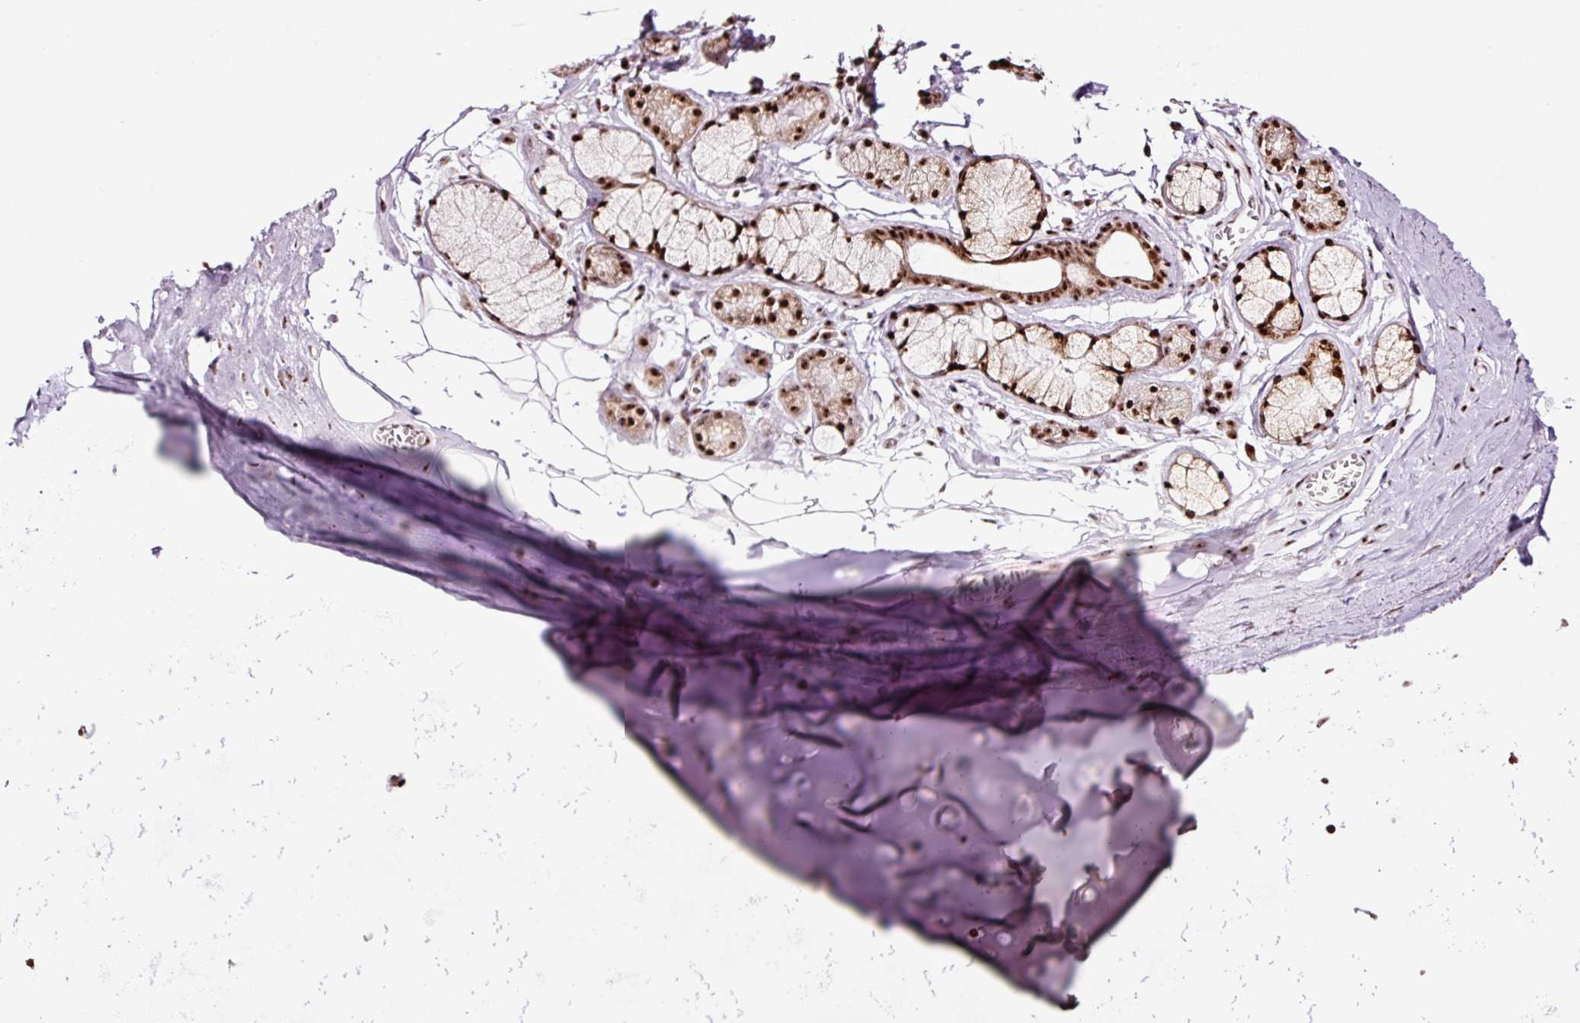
{"staining": {"intensity": "negative", "quantity": "none", "location": "none"}, "tissue": "adipose tissue", "cell_type": "Adipocytes", "image_type": "normal", "snomed": [{"axis": "morphology", "description": "Normal tissue, NOS"}, {"axis": "topography", "description": "Cartilage tissue"}, {"axis": "topography", "description": "Bronchus"}, {"axis": "topography", "description": "Peripheral nerve tissue"}], "caption": "Adipocytes show no significant protein expression in normal adipose tissue.", "gene": "GNL3", "patient": {"sex": "female", "age": 59}}